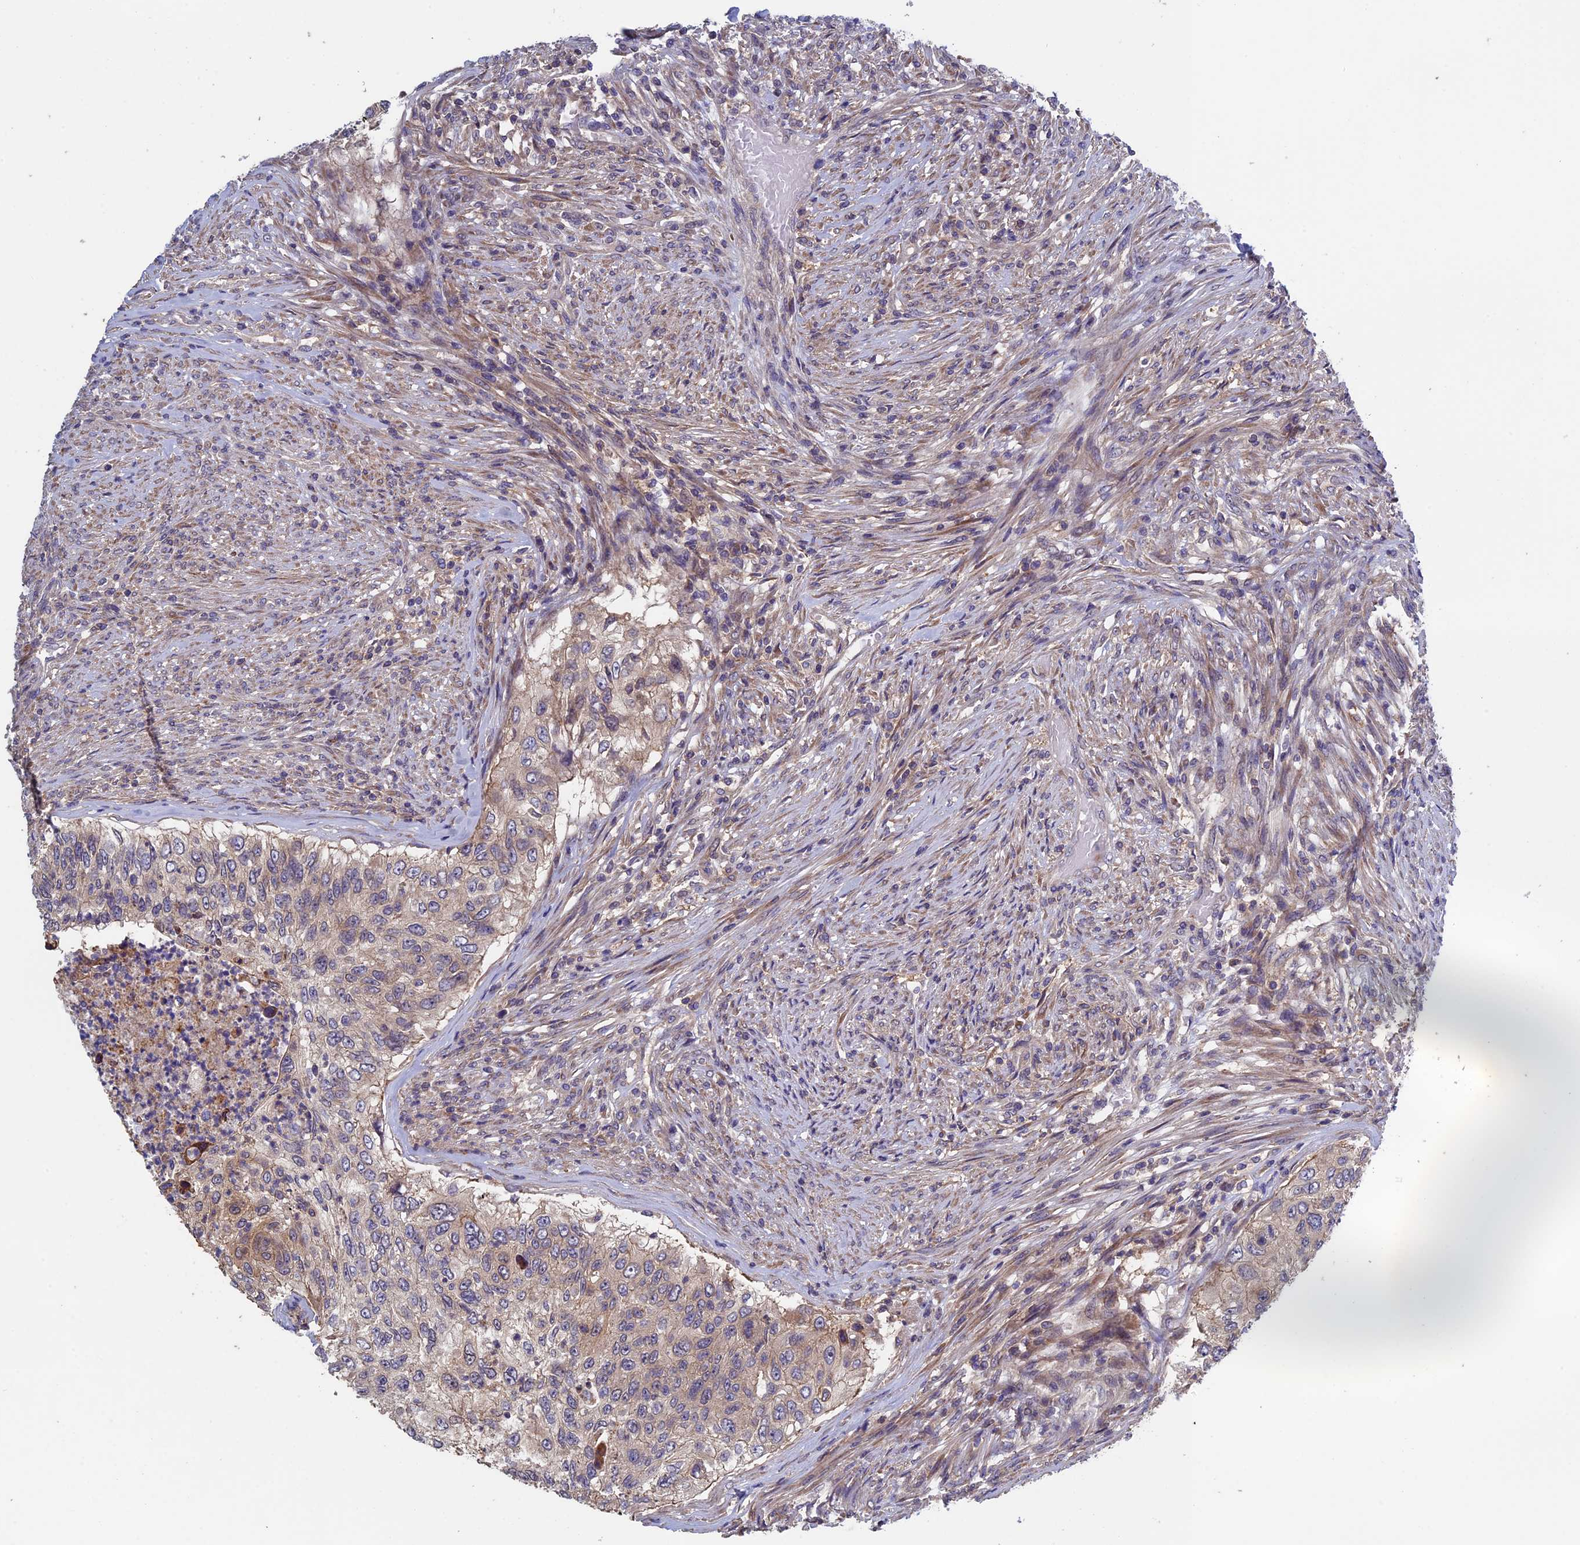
{"staining": {"intensity": "weak", "quantity": "<25%", "location": "cytoplasmic/membranous"}, "tissue": "urothelial cancer", "cell_type": "Tumor cells", "image_type": "cancer", "snomed": [{"axis": "morphology", "description": "Urothelial carcinoma, High grade"}, {"axis": "topography", "description": "Urinary bladder"}], "caption": "Immunohistochemistry (IHC) image of high-grade urothelial carcinoma stained for a protein (brown), which shows no staining in tumor cells.", "gene": "LCMT1", "patient": {"sex": "female", "age": 60}}